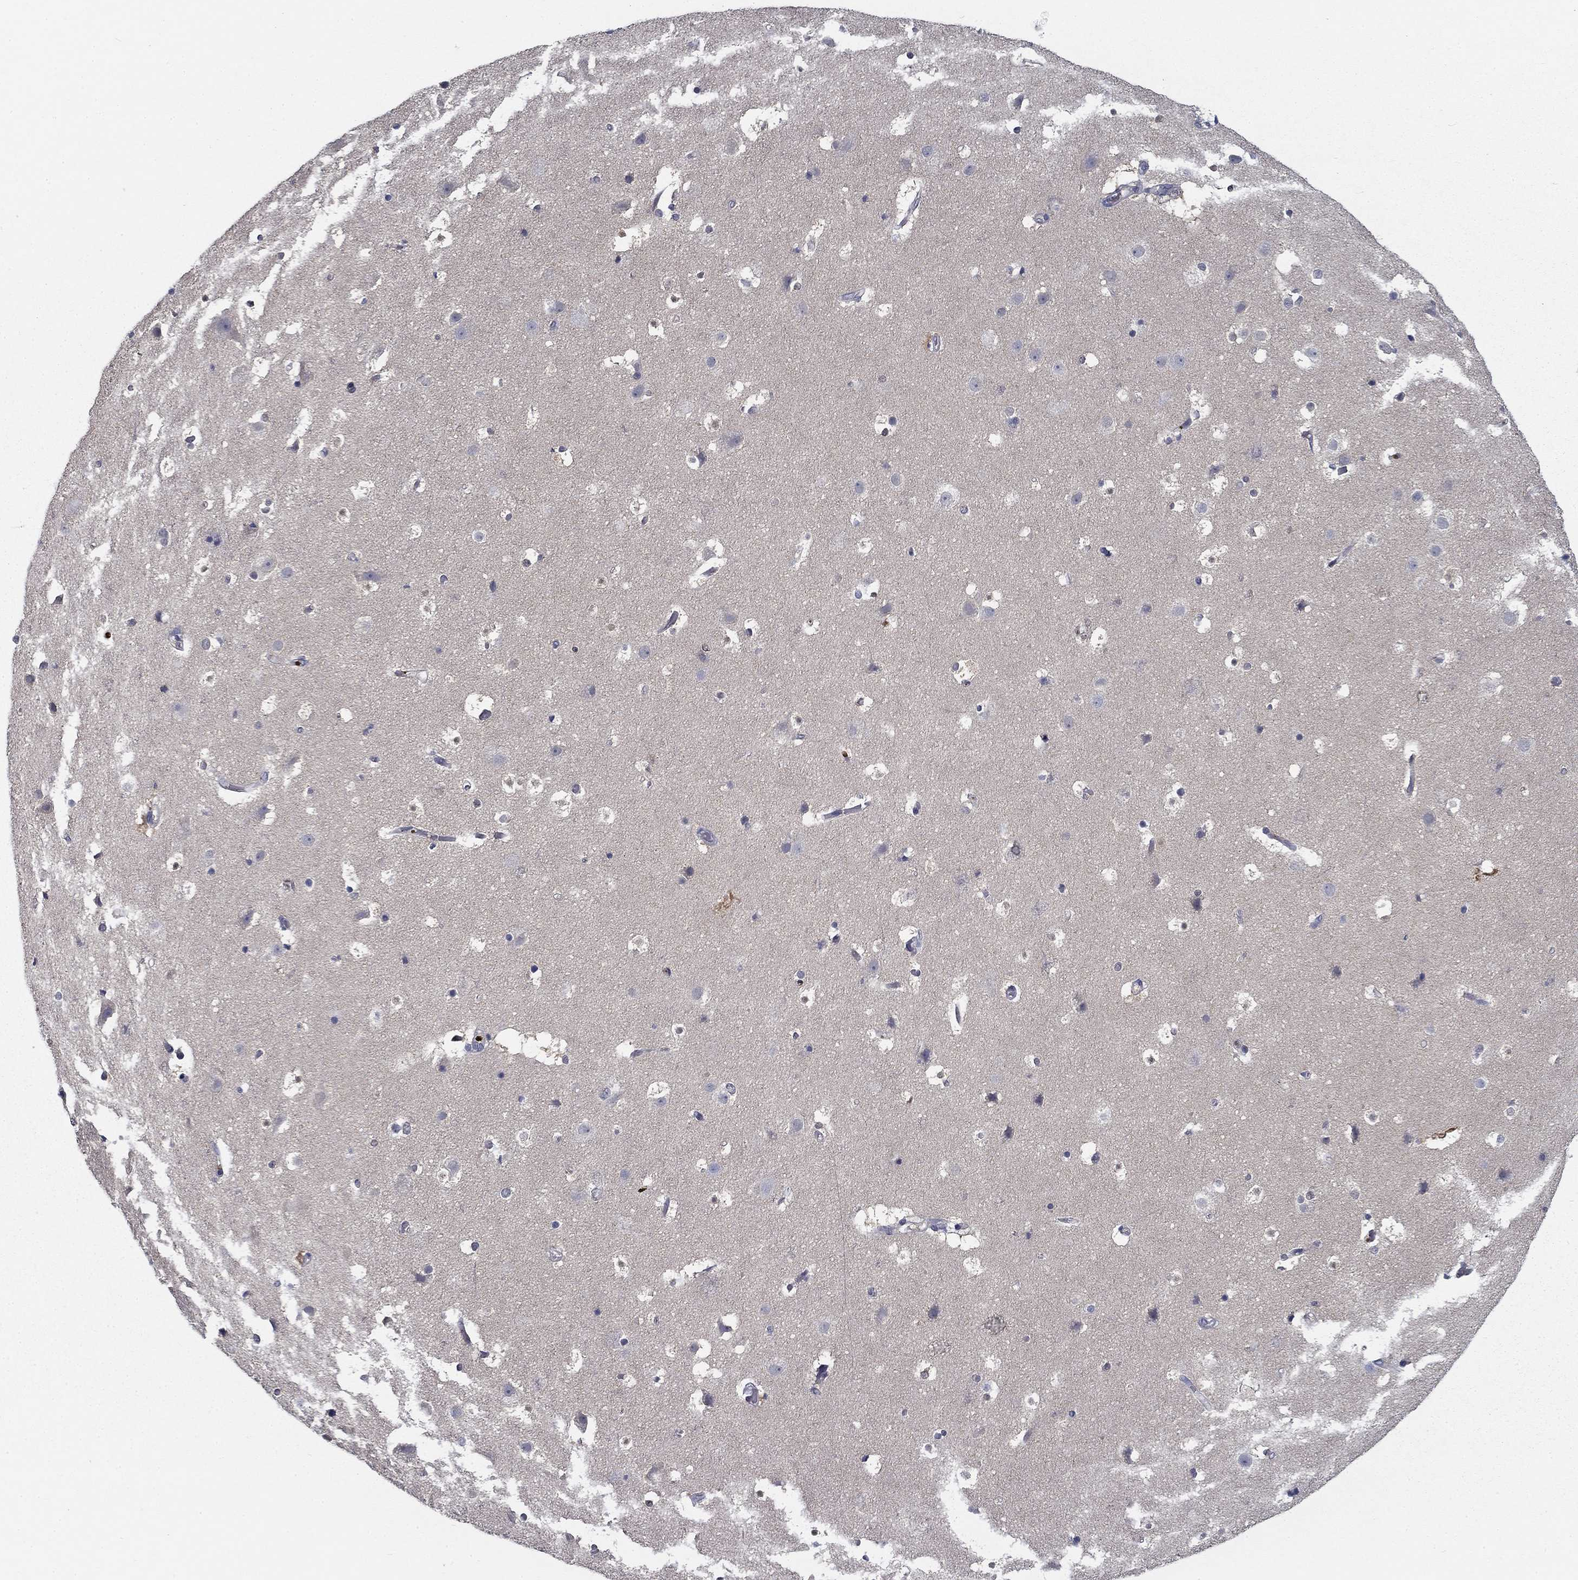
{"staining": {"intensity": "negative", "quantity": "none", "location": "none"}, "tissue": "cerebral cortex", "cell_type": "Endothelial cells", "image_type": "normal", "snomed": [{"axis": "morphology", "description": "Normal tissue, NOS"}, {"axis": "topography", "description": "Cerebral cortex"}], "caption": "Human cerebral cortex stained for a protein using immunohistochemistry (IHC) displays no expression in endothelial cells.", "gene": "NIT2", "patient": {"sex": "female", "age": 52}}